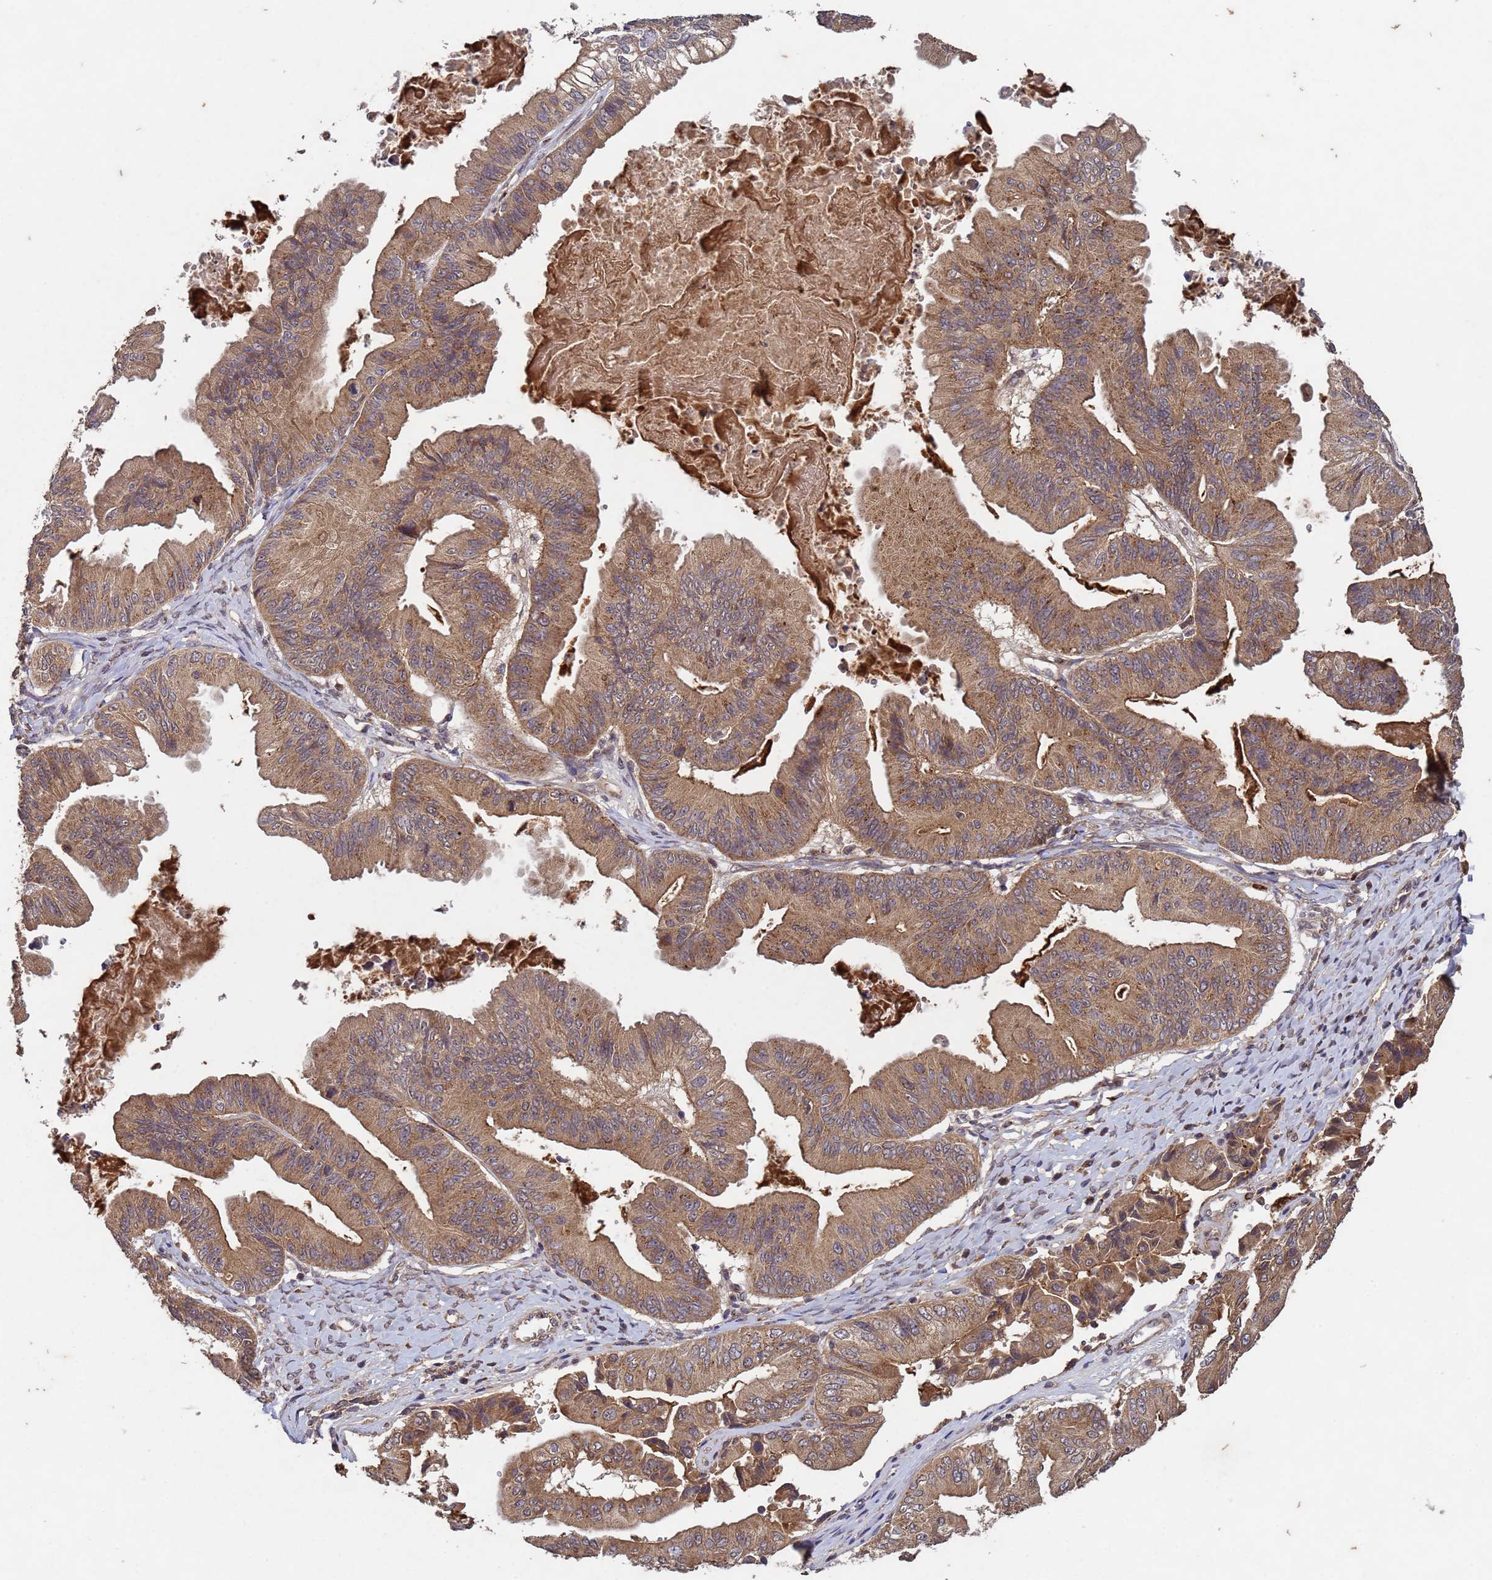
{"staining": {"intensity": "moderate", "quantity": ">75%", "location": "cytoplasmic/membranous"}, "tissue": "ovarian cancer", "cell_type": "Tumor cells", "image_type": "cancer", "snomed": [{"axis": "morphology", "description": "Cystadenocarcinoma, mucinous, NOS"}, {"axis": "topography", "description": "Ovary"}], "caption": "Protein expression analysis of ovarian cancer (mucinous cystadenocarcinoma) shows moderate cytoplasmic/membranous positivity in about >75% of tumor cells.", "gene": "FASTKD1", "patient": {"sex": "female", "age": 61}}